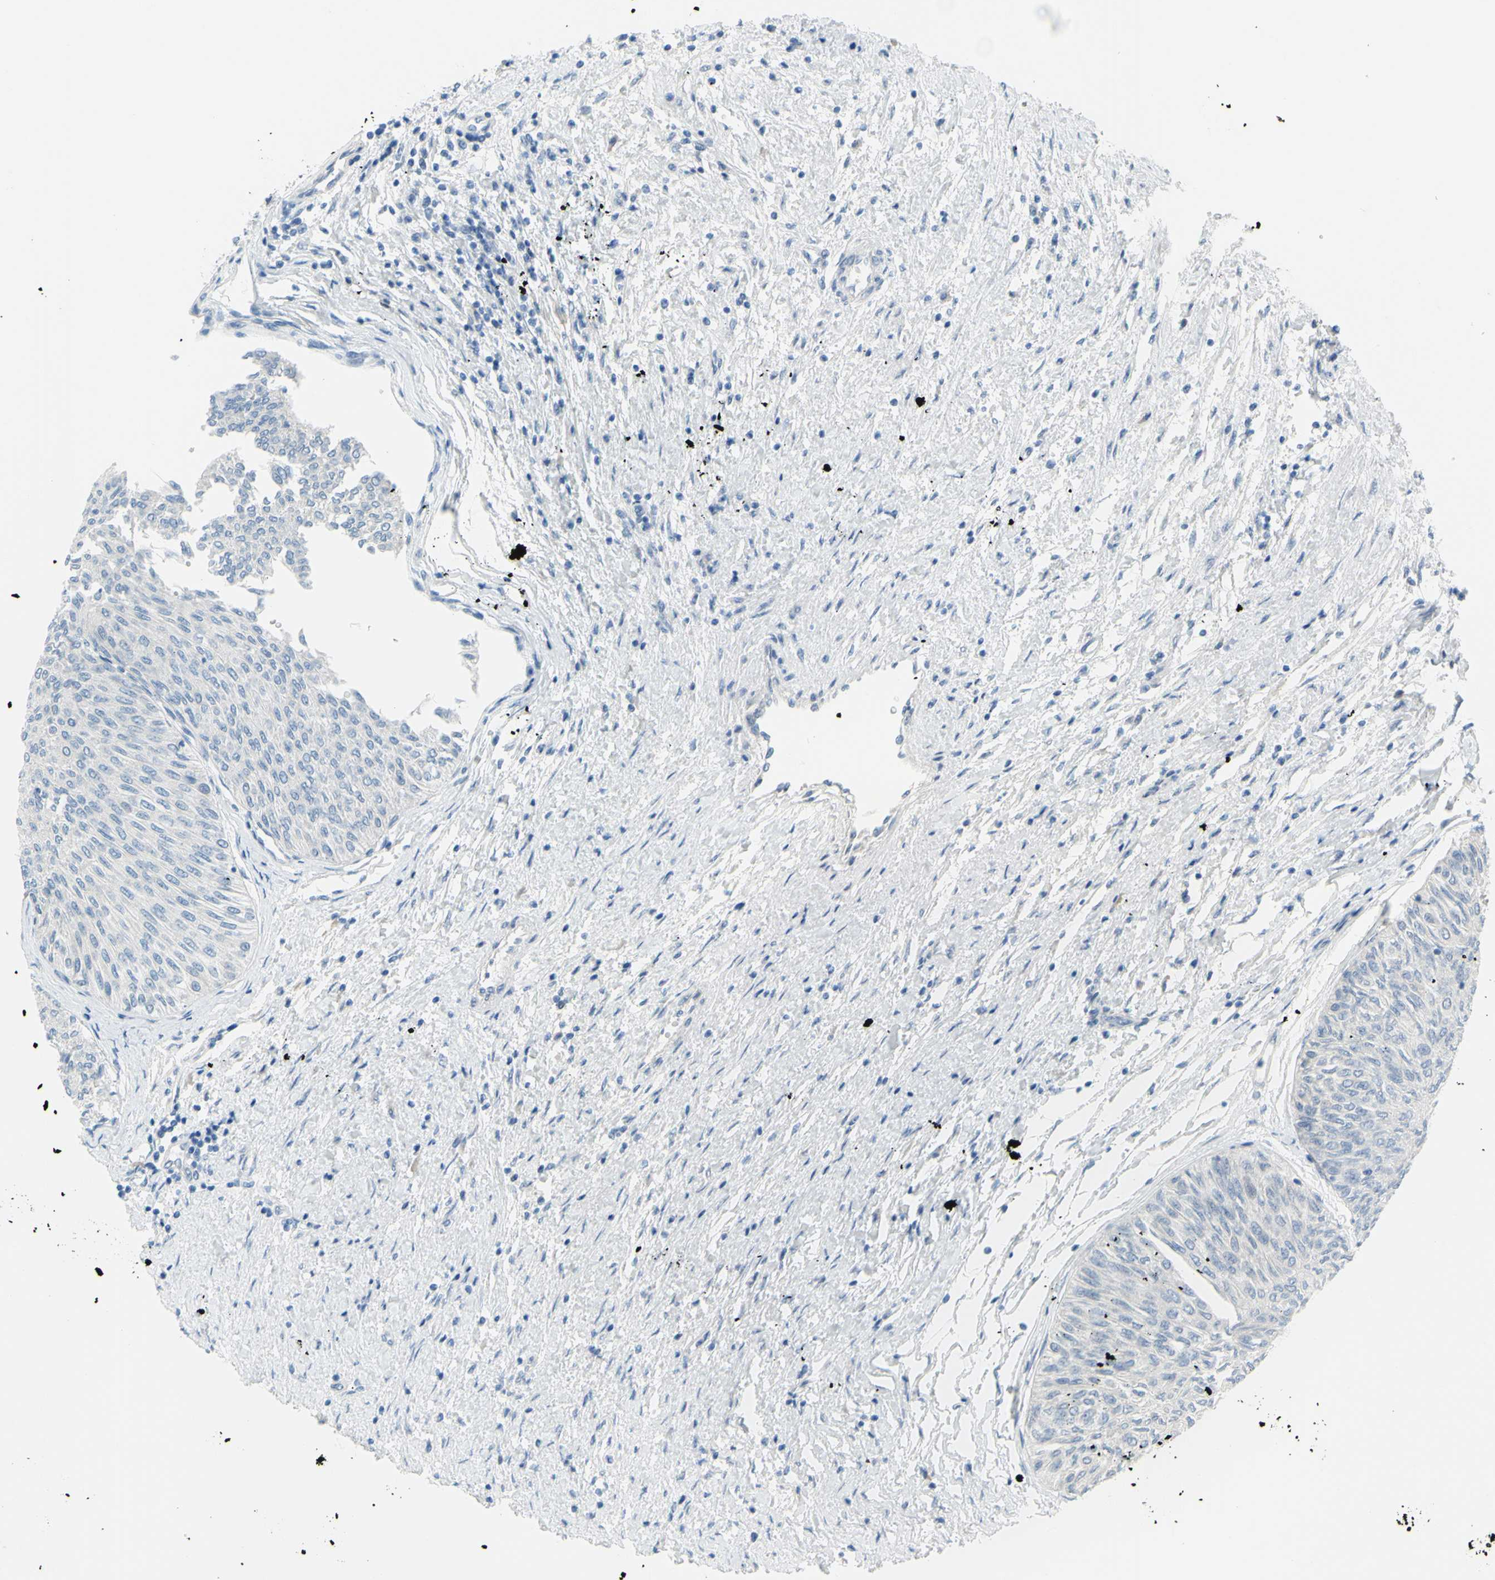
{"staining": {"intensity": "negative", "quantity": "none", "location": "none"}, "tissue": "urothelial cancer", "cell_type": "Tumor cells", "image_type": "cancer", "snomed": [{"axis": "morphology", "description": "Urothelial carcinoma, Low grade"}, {"axis": "topography", "description": "Urinary bladder"}], "caption": "The histopathology image displays no staining of tumor cells in urothelial cancer. (IHC, brightfield microscopy, high magnification).", "gene": "DCT", "patient": {"sex": "male", "age": 78}}